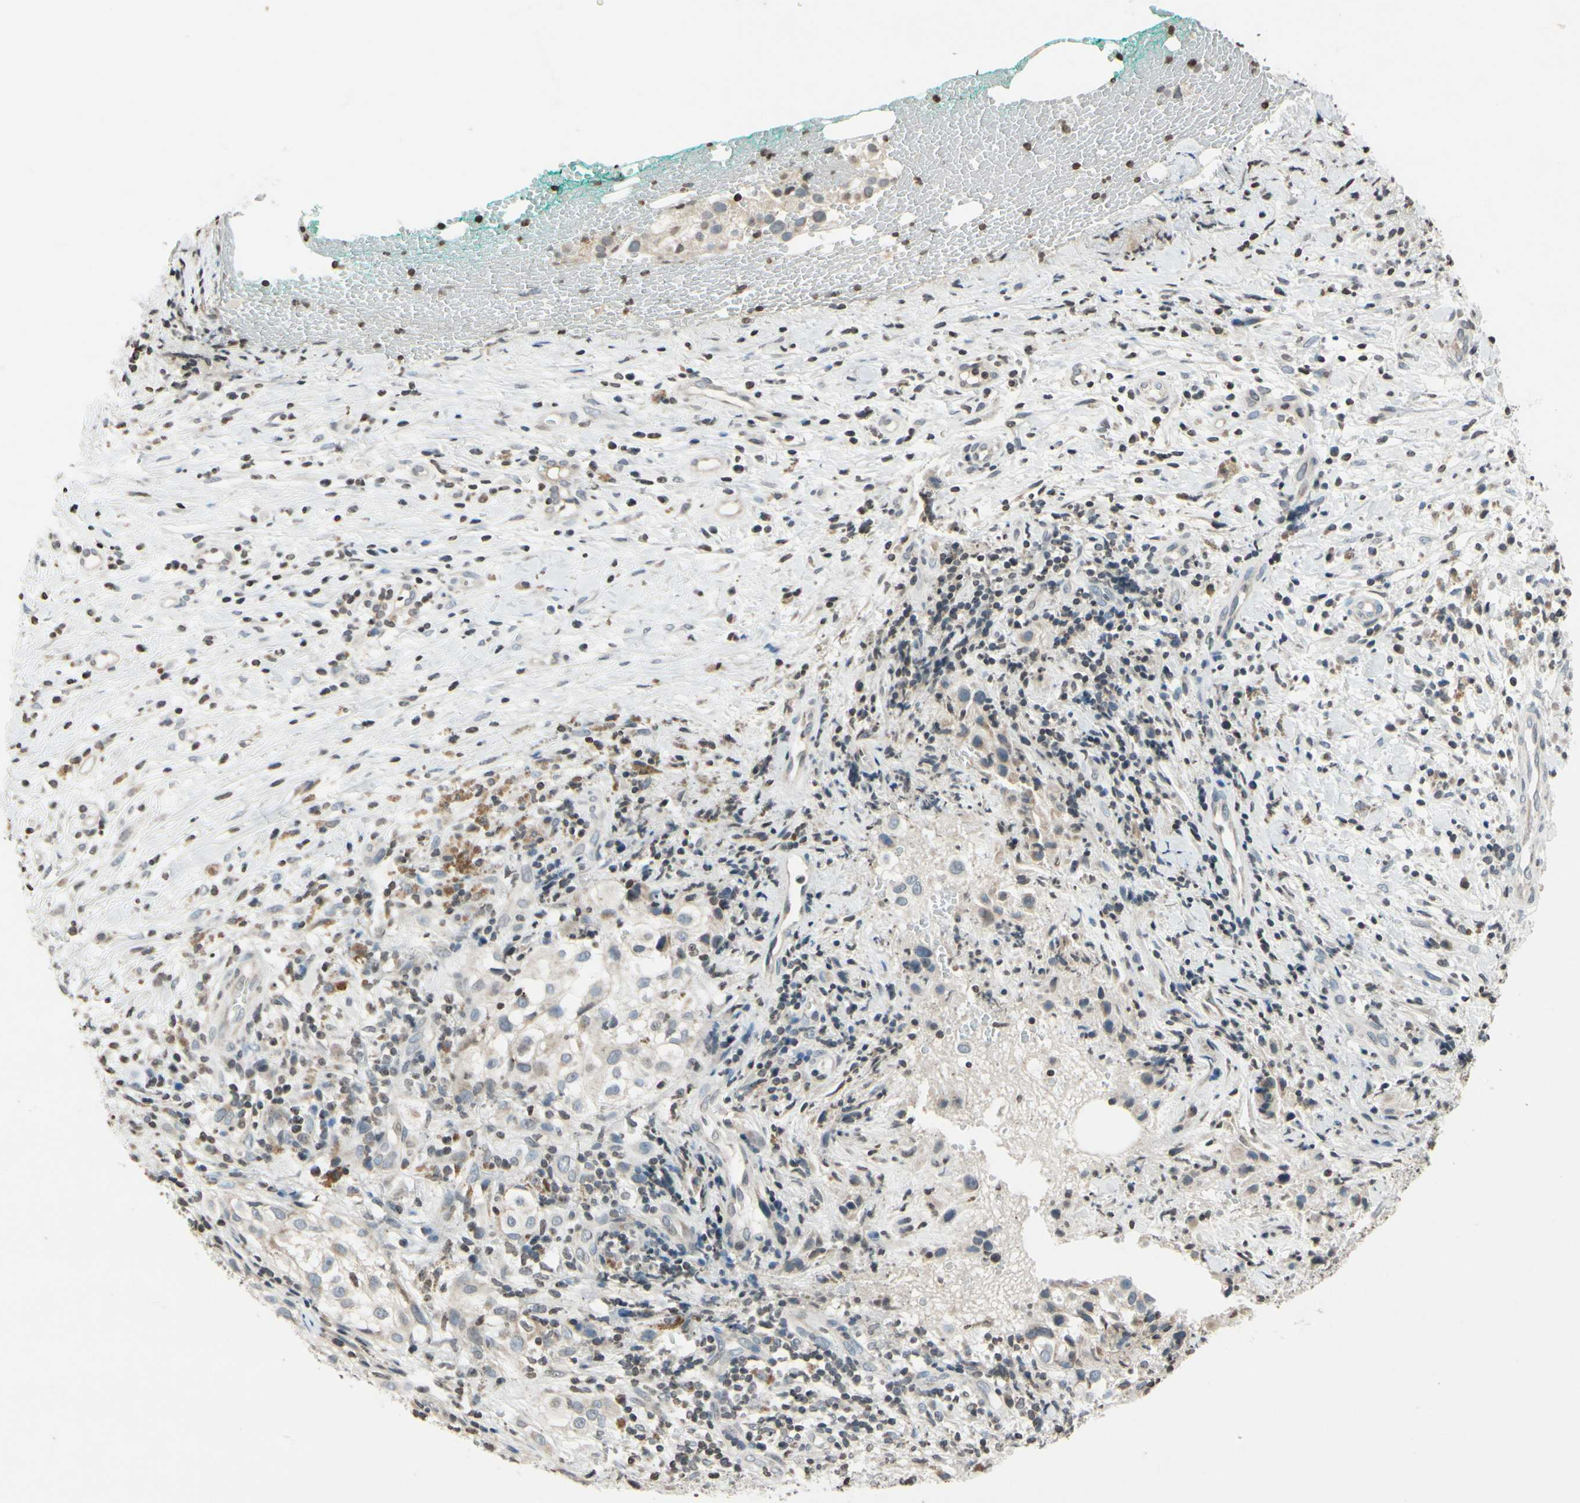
{"staining": {"intensity": "negative", "quantity": "none", "location": "none"}, "tissue": "melanoma", "cell_type": "Tumor cells", "image_type": "cancer", "snomed": [{"axis": "morphology", "description": "Necrosis, NOS"}, {"axis": "morphology", "description": "Malignant melanoma, NOS"}, {"axis": "topography", "description": "Skin"}], "caption": "There is no significant staining in tumor cells of malignant melanoma.", "gene": "CLDN11", "patient": {"sex": "female", "age": 87}}